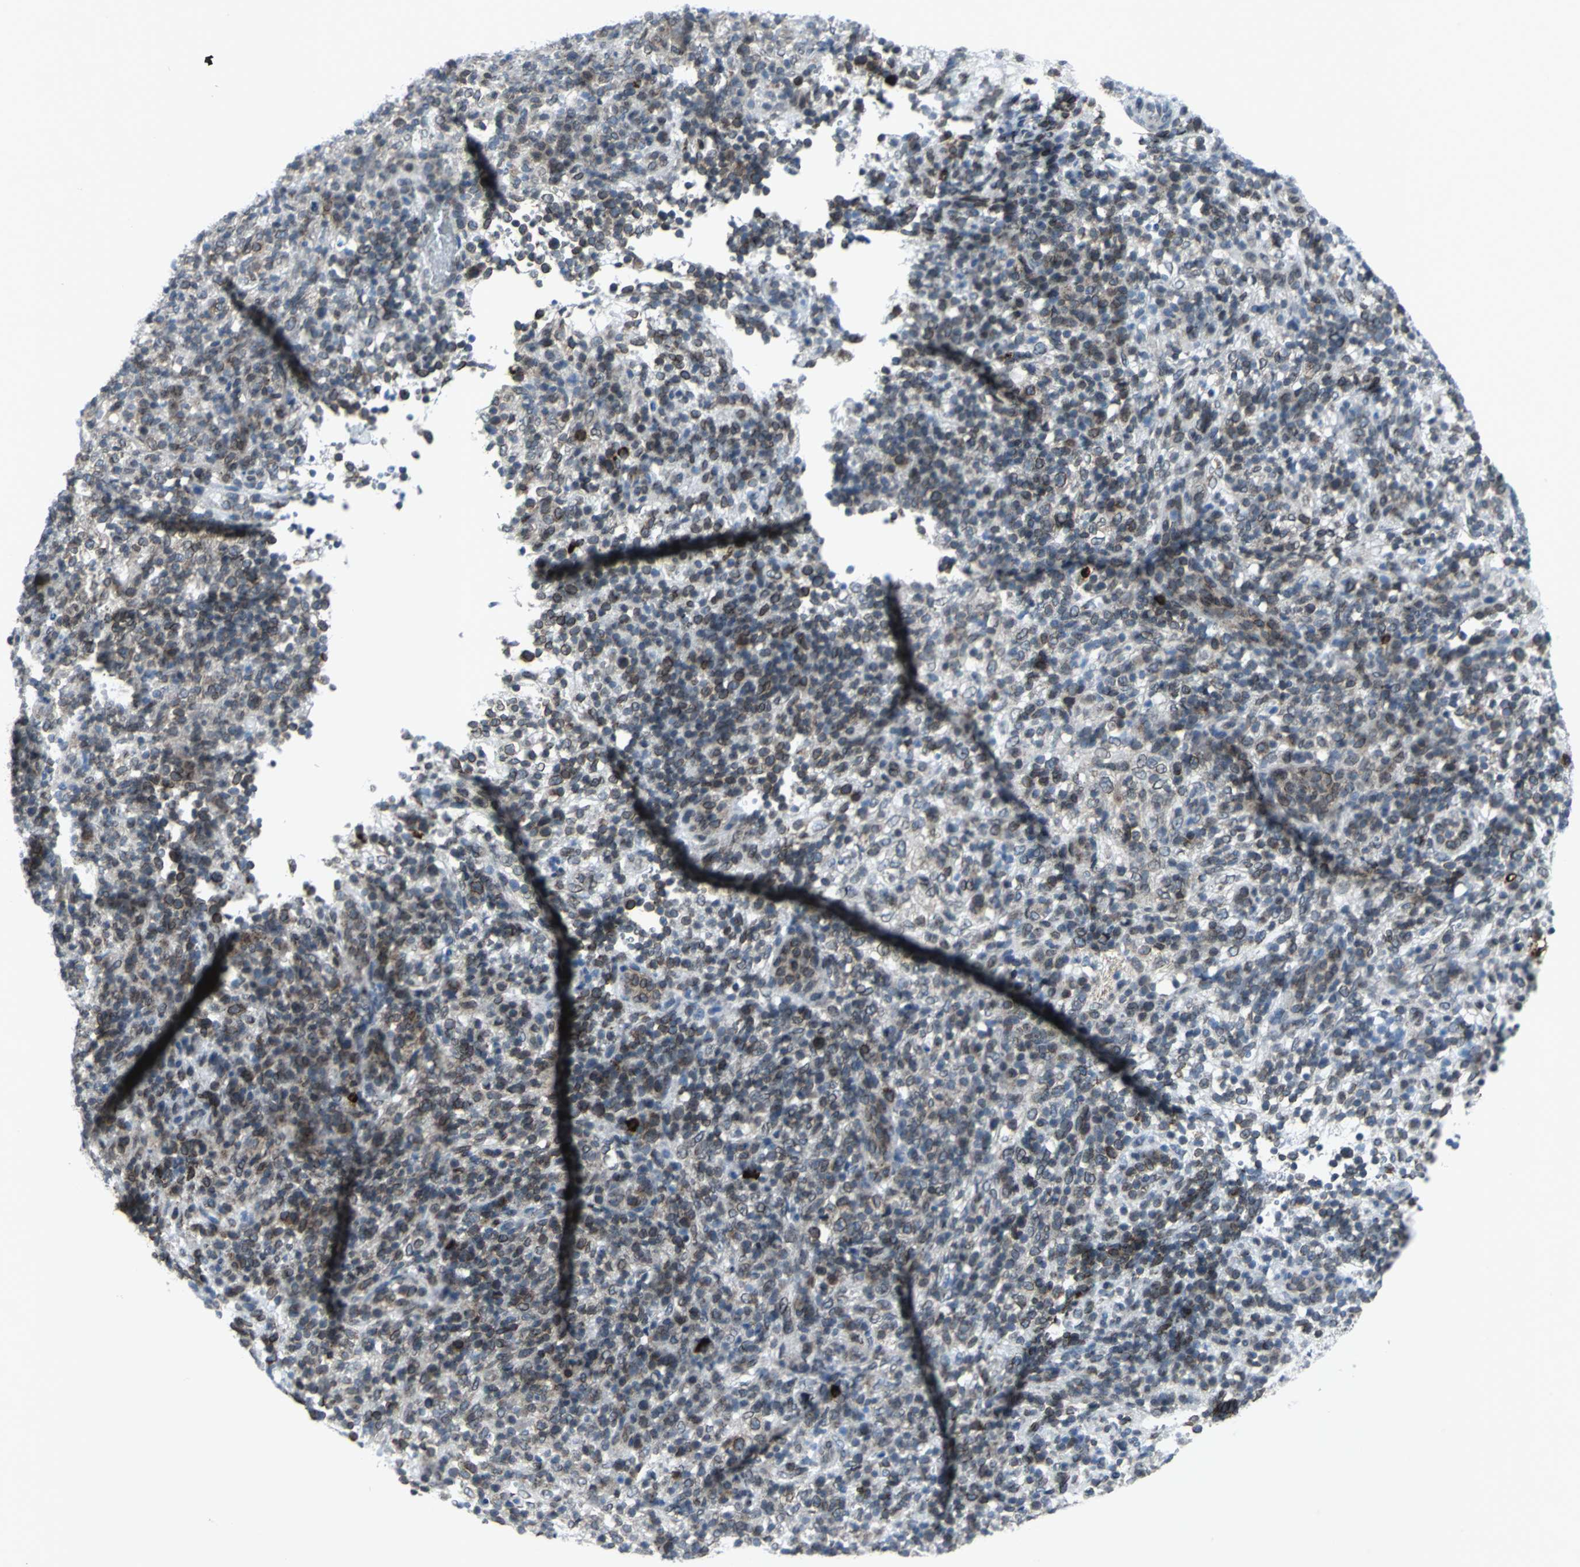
{"staining": {"intensity": "weak", "quantity": "25%-75%", "location": "cytoplasmic/membranous,nuclear"}, "tissue": "lymphoma", "cell_type": "Tumor cells", "image_type": "cancer", "snomed": [{"axis": "morphology", "description": "Malignant lymphoma, non-Hodgkin's type, High grade"}, {"axis": "topography", "description": "Lymph node"}], "caption": "The immunohistochemical stain shows weak cytoplasmic/membranous and nuclear staining in tumor cells of malignant lymphoma, non-Hodgkin's type (high-grade) tissue.", "gene": "SNUPN", "patient": {"sex": "female", "age": 76}}